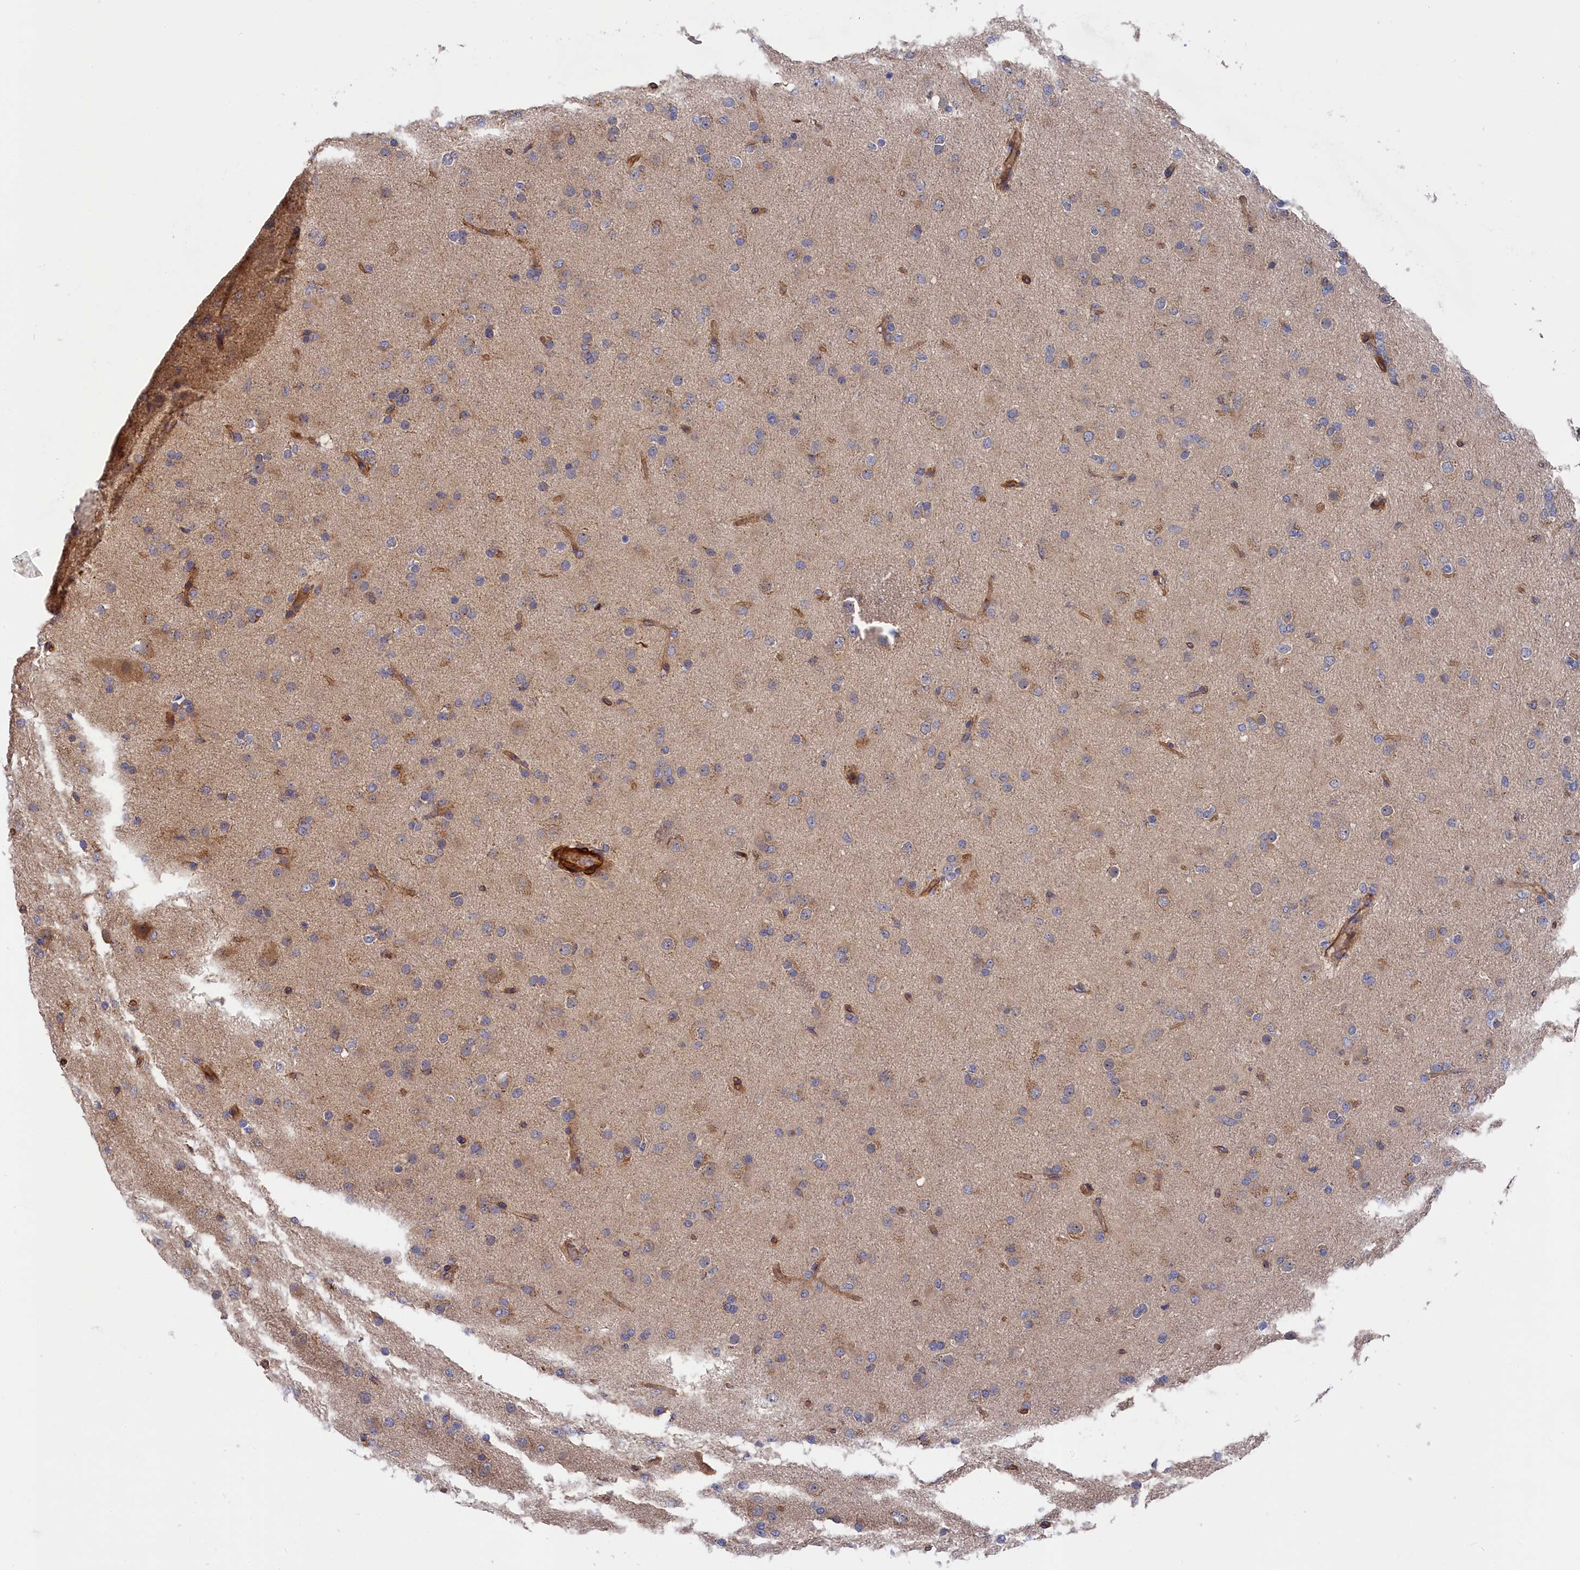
{"staining": {"intensity": "negative", "quantity": "none", "location": "none"}, "tissue": "glioma", "cell_type": "Tumor cells", "image_type": "cancer", "snomed": [{"axis": "morphology", "description": "Glioma, malignant, Low grade"}, {"axis": "topography", "description": "Brain"}], "caption": "Immunohistochemistry (IHC) micrograph of neoplastic tissue: malignant low-grade glioma stained with DAB (3,3'-diaminobenzidine) shows no significant protein expression in tumor cells.", "gene": "LDHD", "patient": {"sex": "male", "age": 65}}